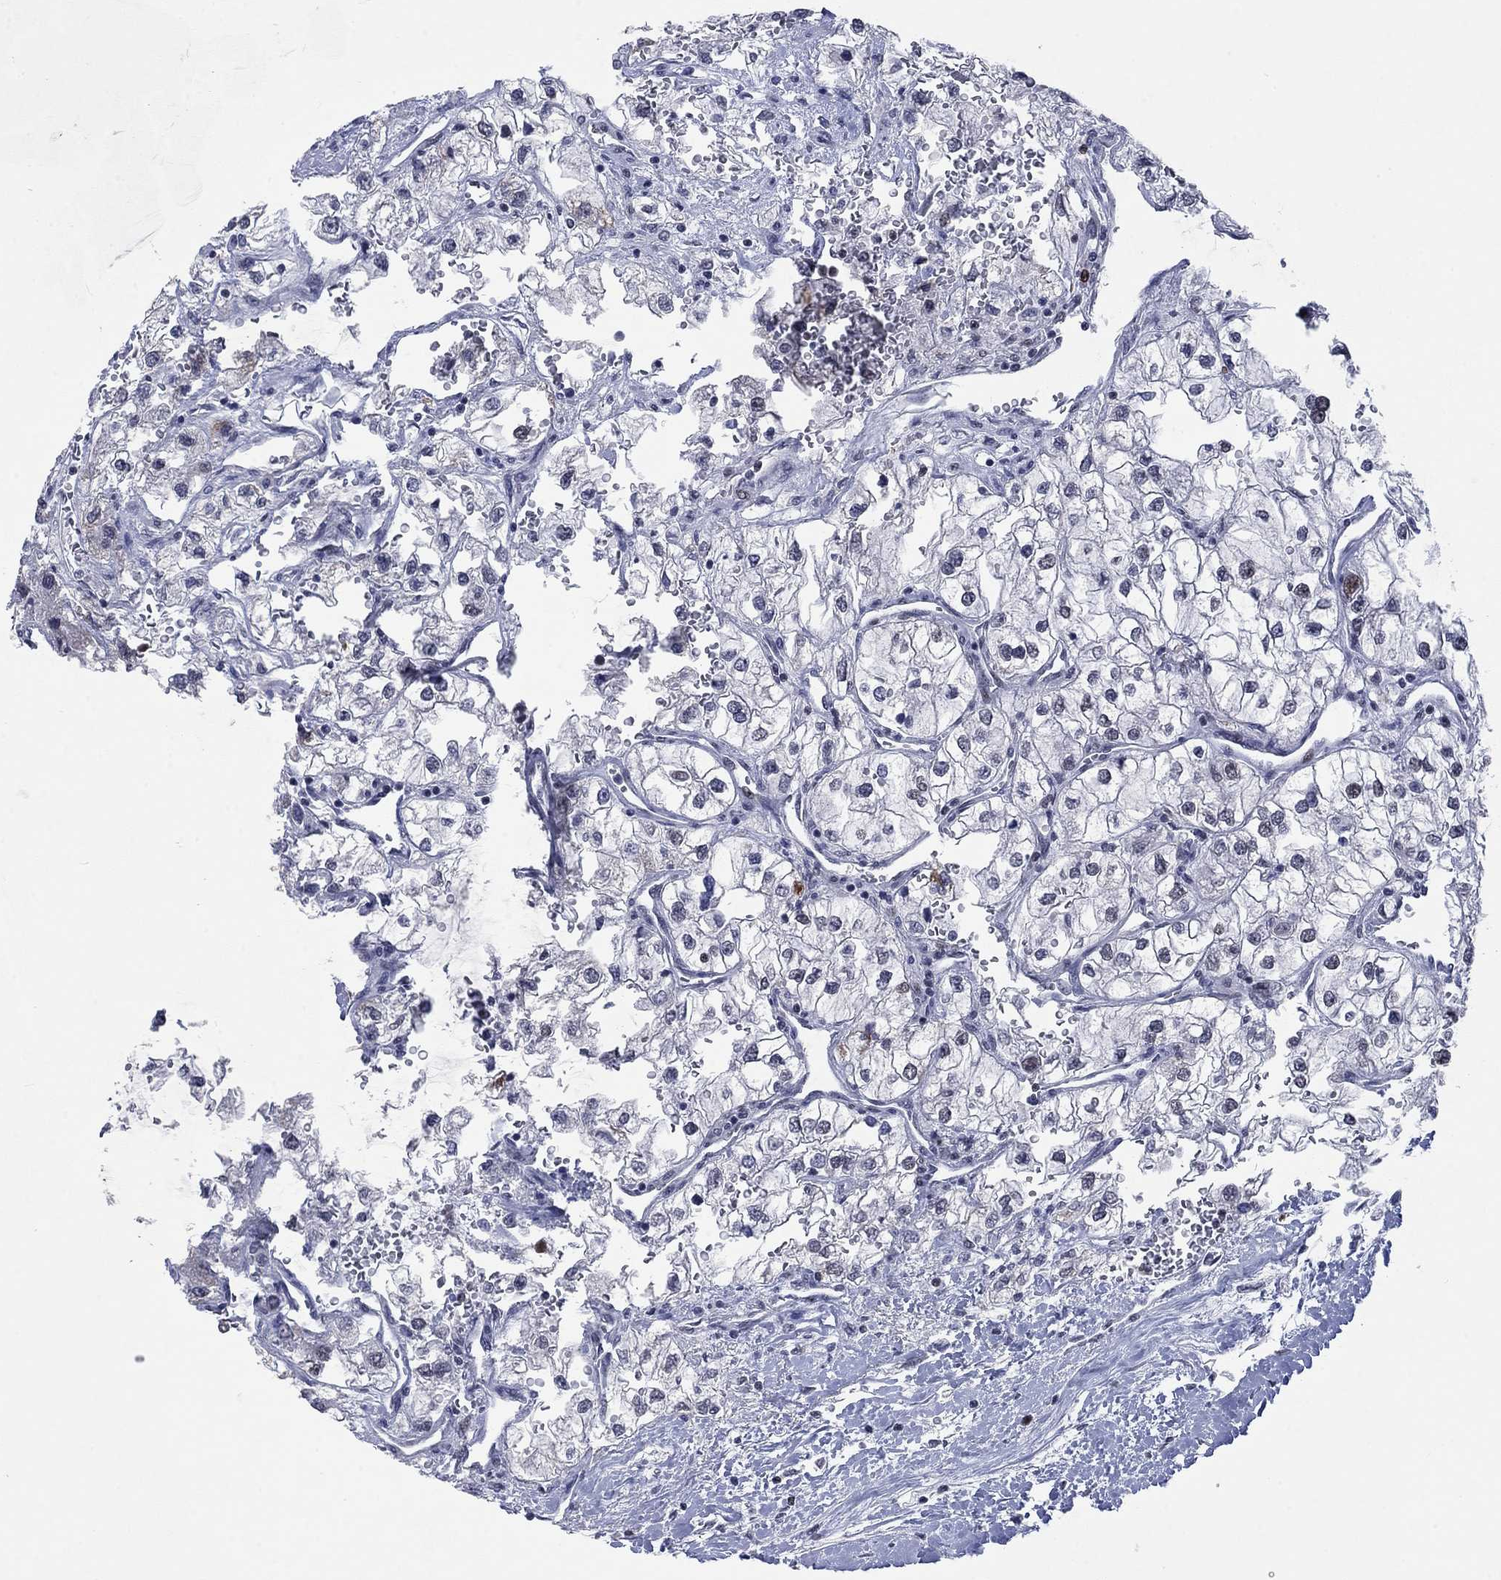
{"staining": {"intensity": "negative", "quantity": "none", "location": "none"}, "tissue": "renal cancer", "cell_type": "Tumor cells", "image_type": "cancer", "snomed": [{"axis": "morphology", "description": "Adenocarcinoma, NOS"}, {"axis": "topography", "description": "Kidney"}], "caption": "Micrograph shows no significant protein staining in tumor cells of adenocarcinoma (renal).", "gene": "HCFC1", "patient": {"sex": "male", "age": 59}}